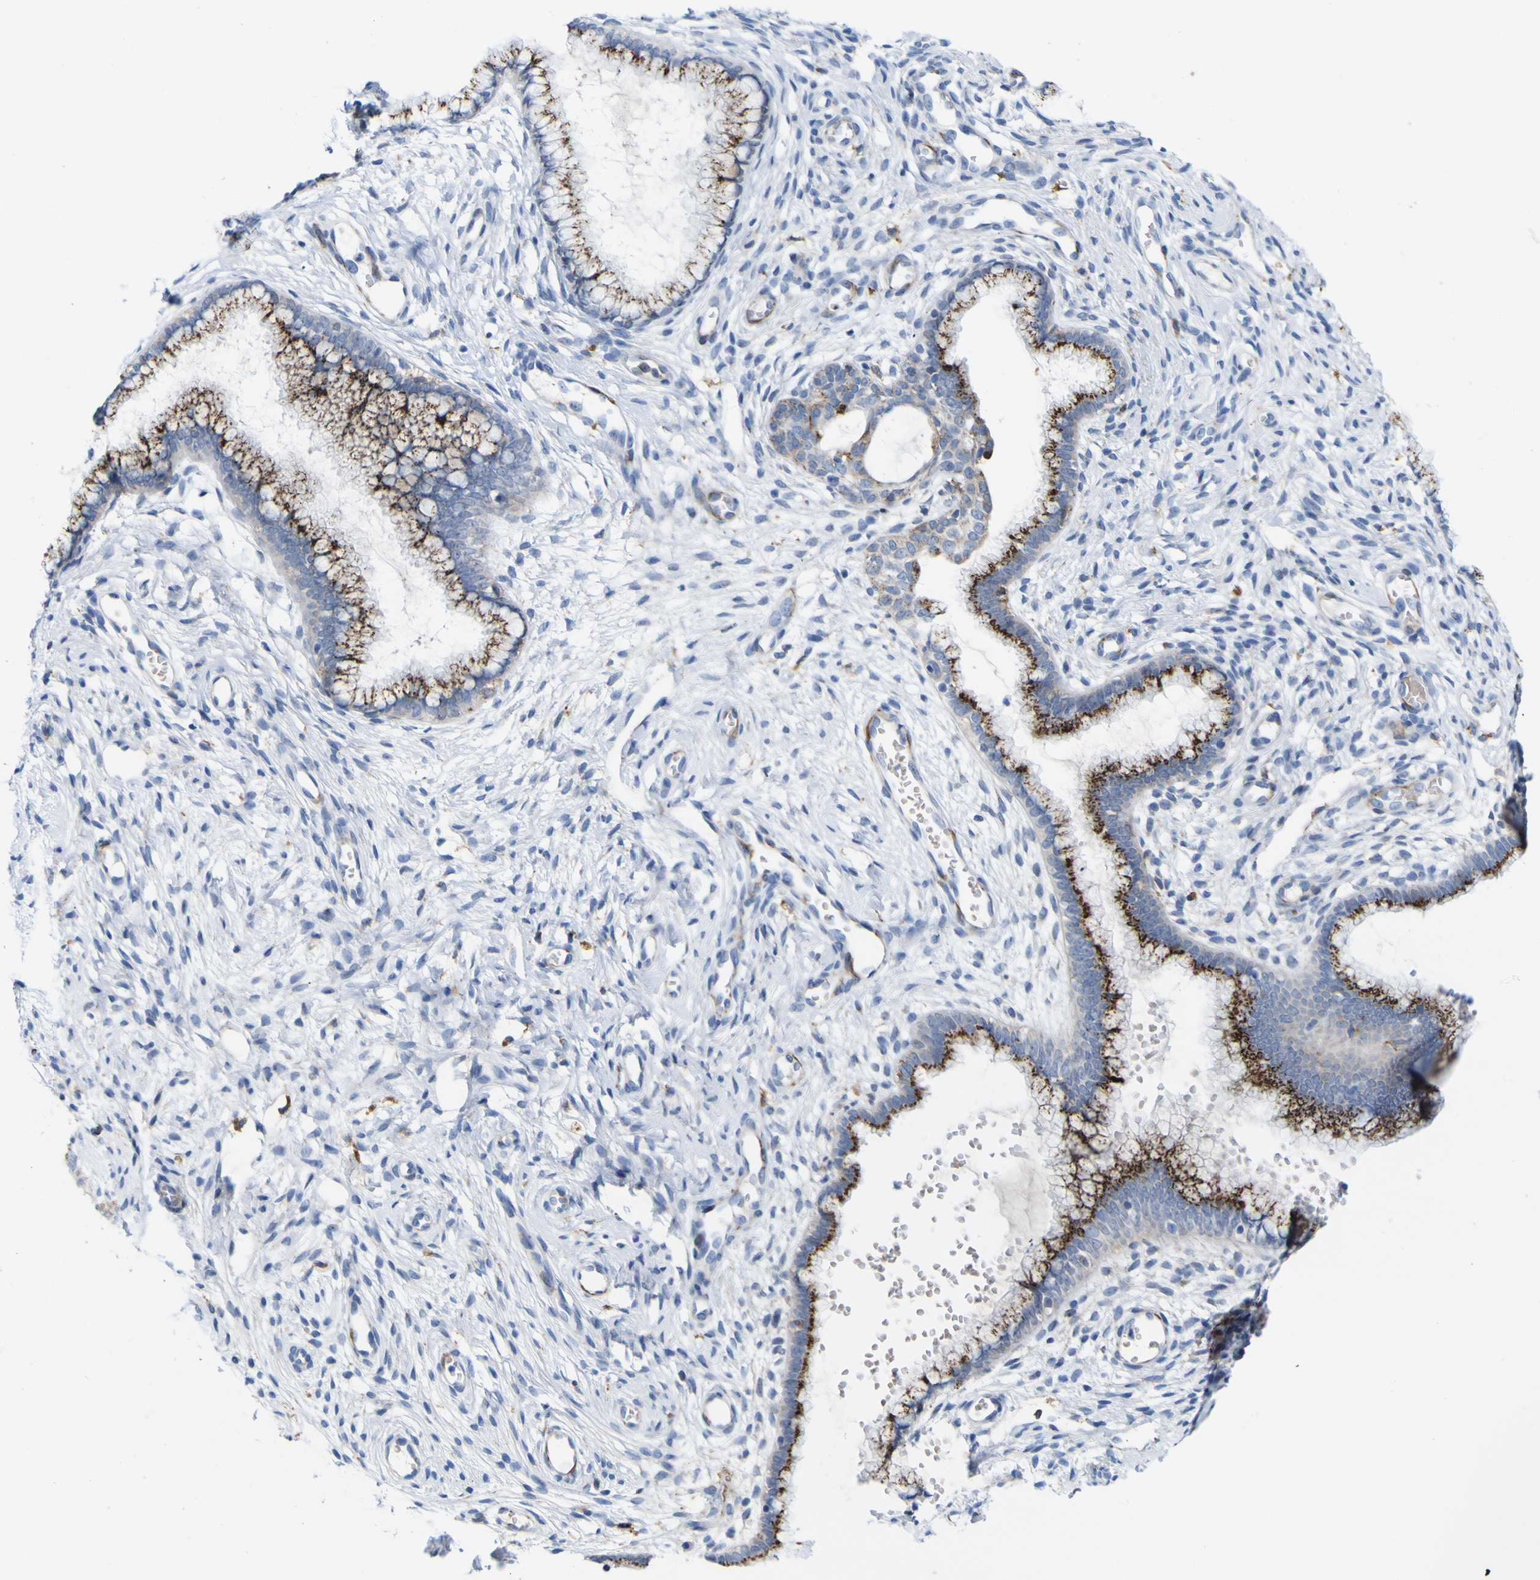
{"staining": {"intensity": "strong", "quantity": "25%-75%", "location": "cytoplasmic/membranous"}, "tissue": "cervix", "cell_type": "Glandular cells", "image_type": "normal", "snomed": [{"axis": "morphology", "description": "Normal tissue, NOS"}, {"axis": "topography", "description": "Cervix"}], "caption": "A brown stain shows strong cytoplasmic/membranous positivity of a protein in glandular cells of benign human cervix. The protein of interest is shown in brown color, while the nuclei are stained blue.", "gene": "PTPRF", "patient": {"sex": "female", "age": 65}}